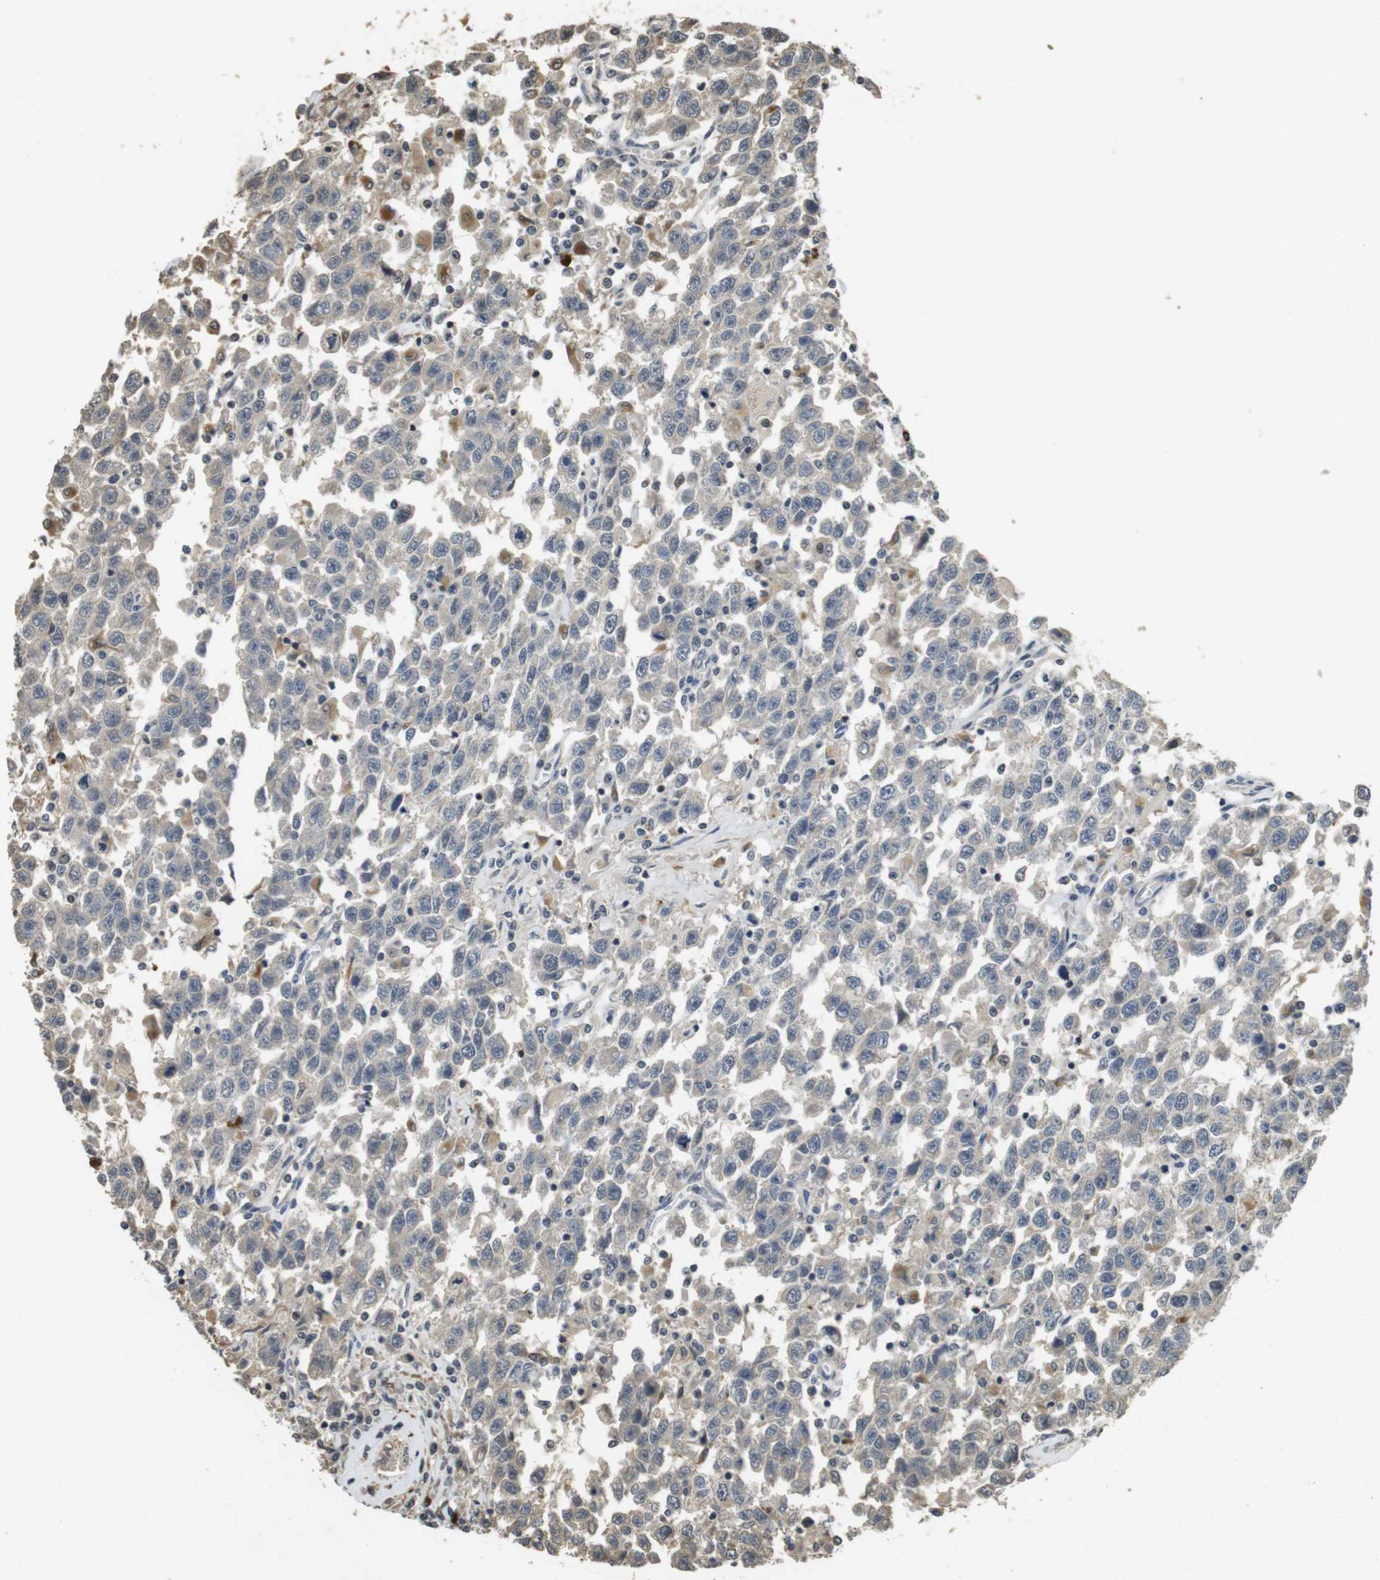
{"staining": {"intensity": "weak", "quantity": ">75%", "location": "cytoplasmic/membranous"}, "tissue": "testis cancer", "cell_type": "Tumor cells", "image_type": "cancer", "snomed": [{"axis": "morphology", "description": "Seminoma, NOS"}, {"axis": "topography", "description": "Testis"}], "caption": "IHC of human seminoma (testis) displays low levels of weak cytoplasmic/membranous staining in approximately >75% of tumor cells.", "gene": "FZD10", "patient": {"sex": "male", "age": 41}}